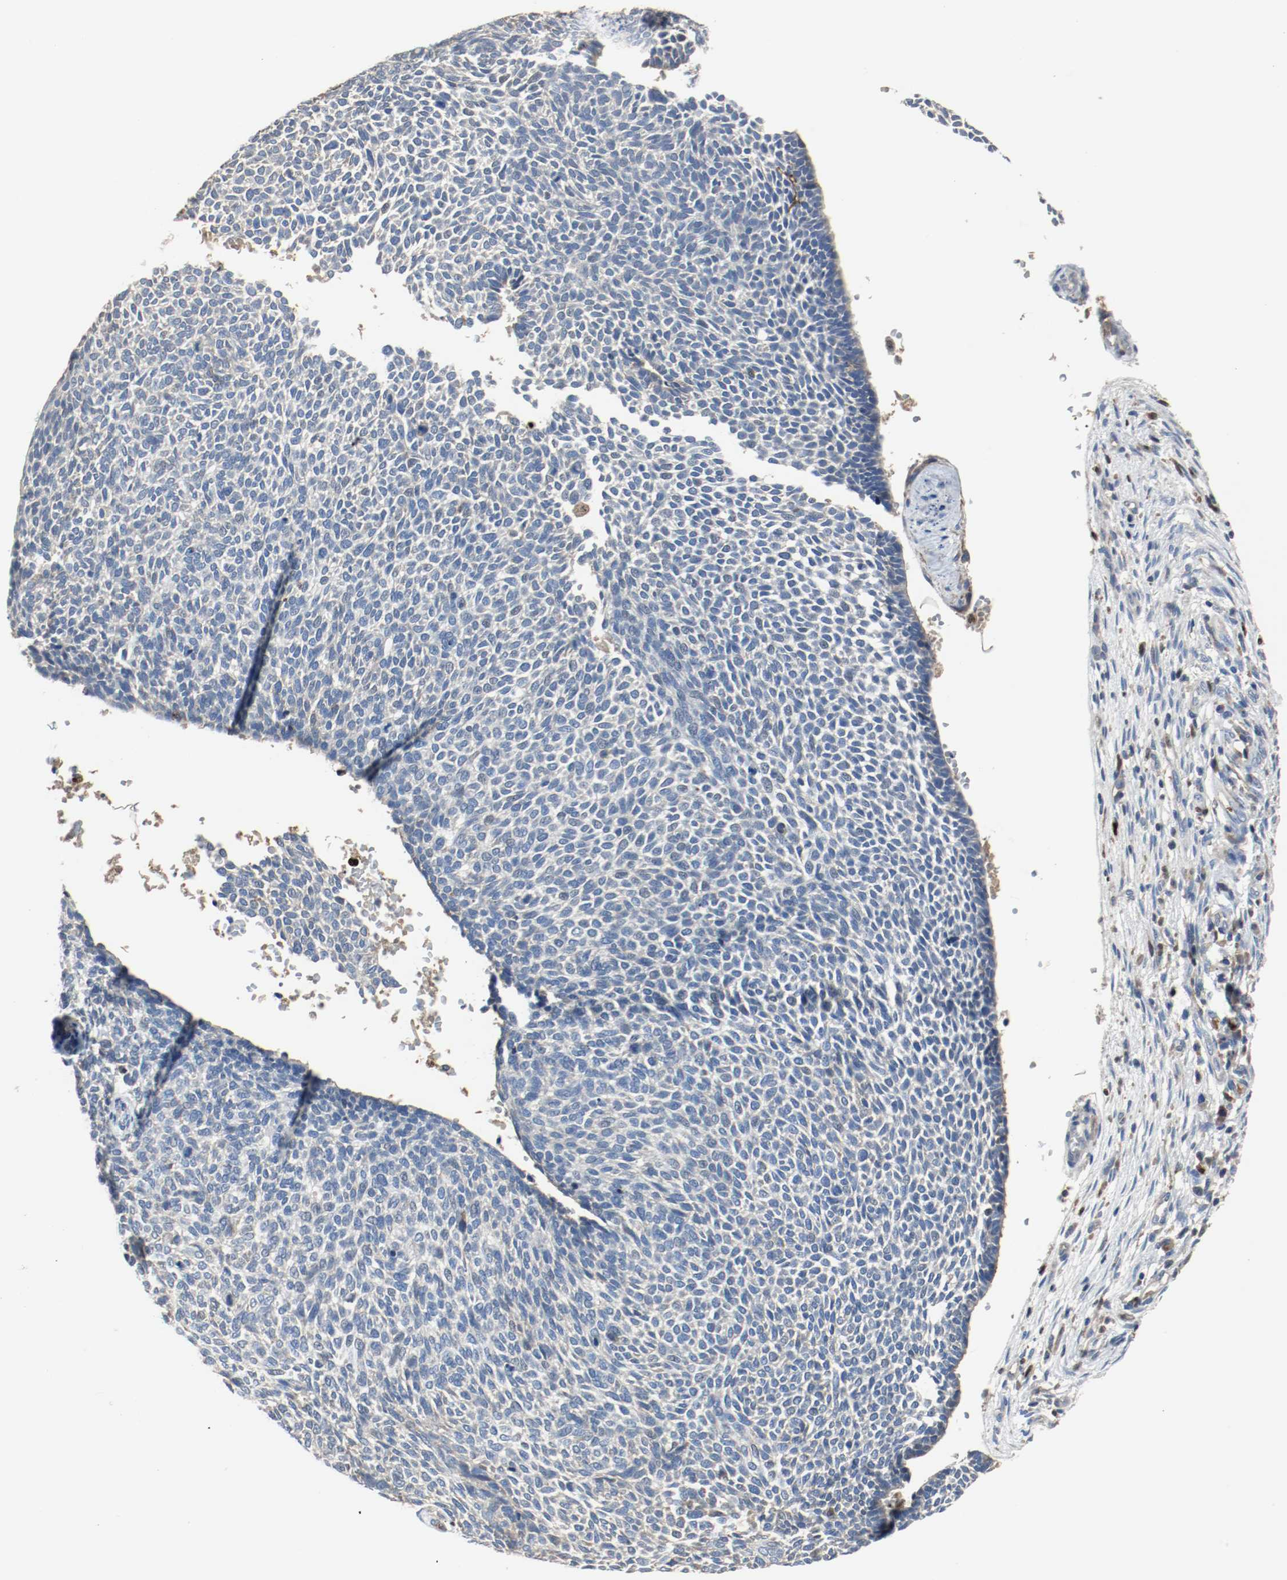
{"staining": {"intensity": "negative", "quantity": "none", "location": "none"}, "tissue": "skin cancer", "cell_type": "Tumor cells", "image_type": "cancer", "snomed": [{"axis": "morphology", "description": "Normal tissue, NOS"}, {"axis": "morphology", "description": "Basal cell carcinoma"}, {"axis": "topography", "description": "Skin"}], "caption": "This is an immunohistochemistry (IHC) histopathology image of skin basal cell carcinoma. There is no positivity in tumor cells.", "gene": "BLK", "patient": {"sex": "male", "age": 87}}